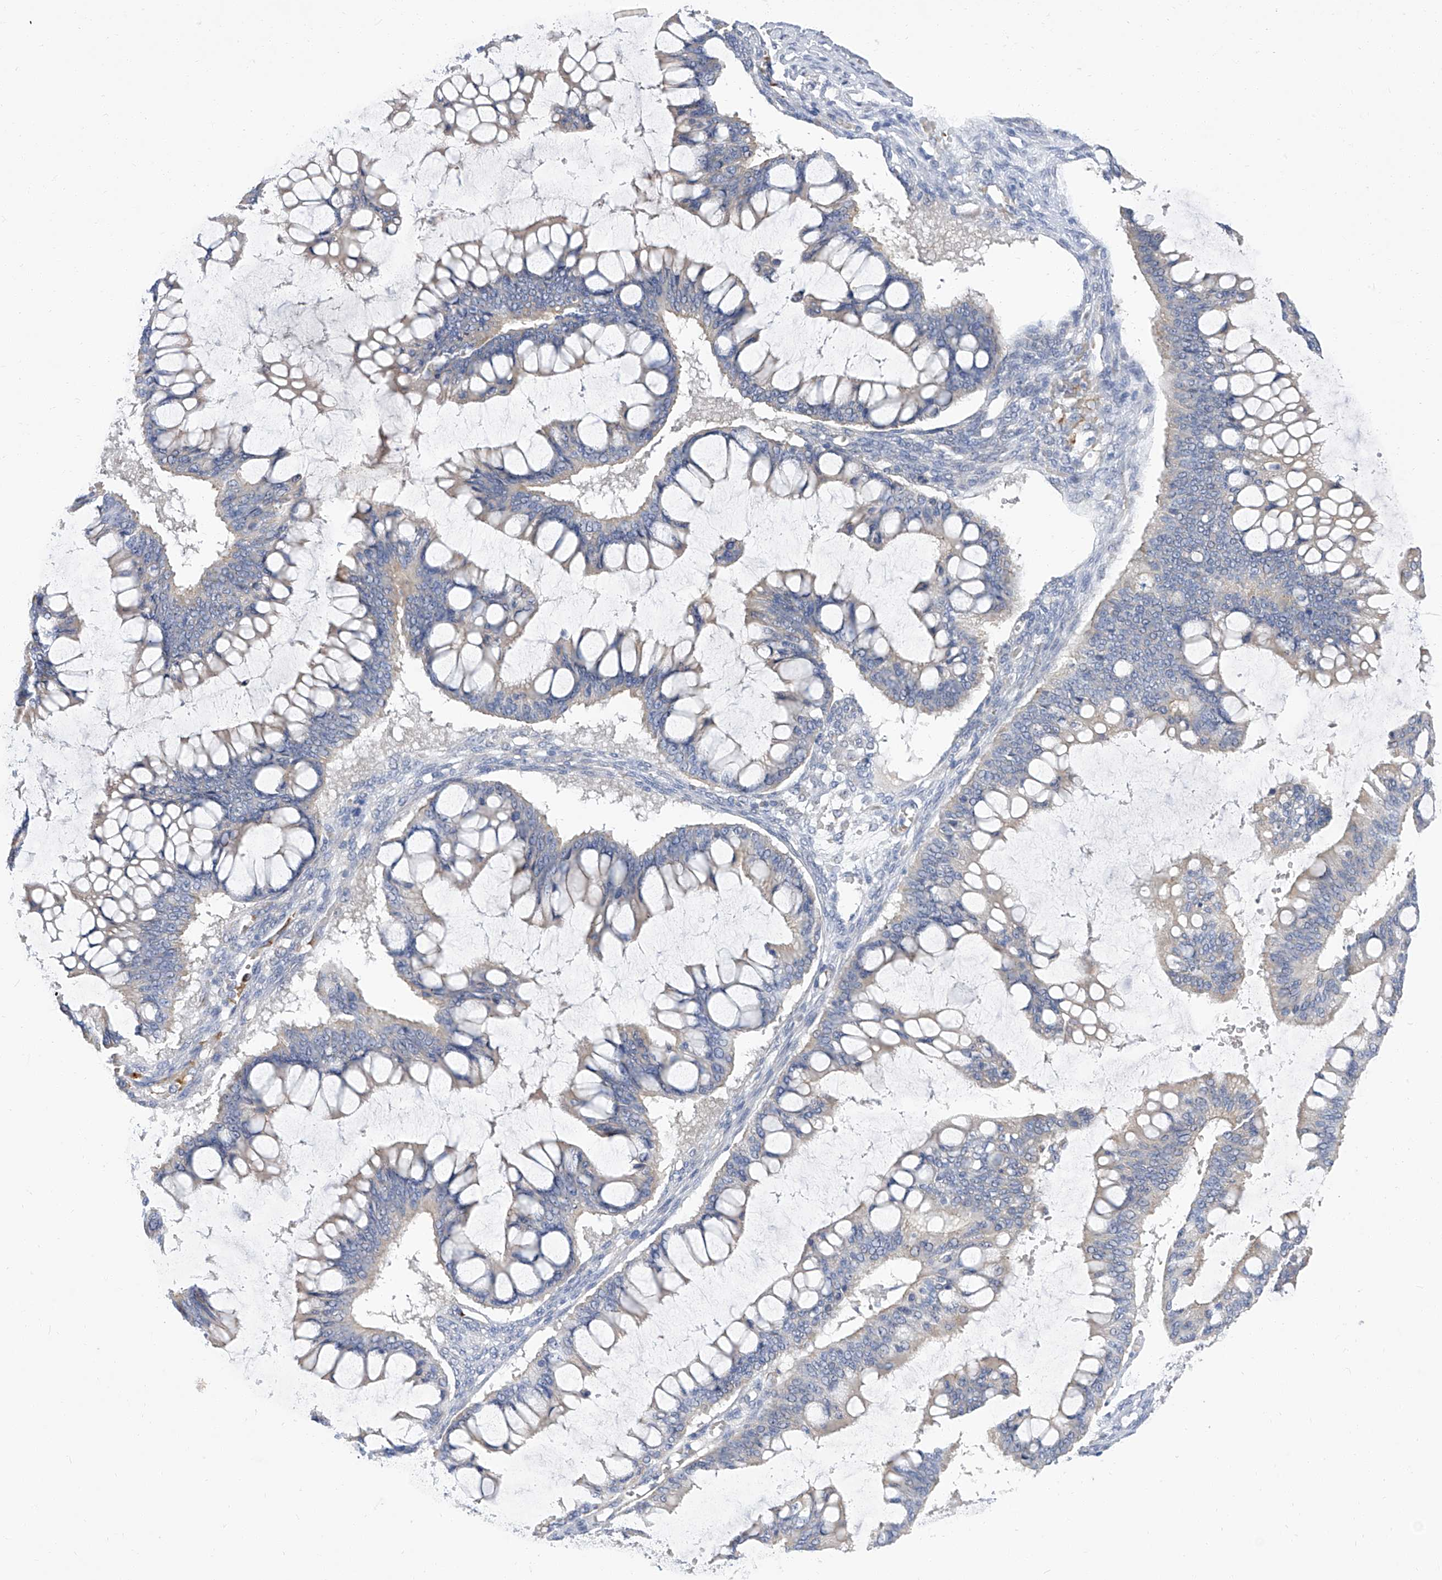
{"staining": {"intensity": "negative", "quantity": "none", "location": "none"}, "tissue": "ovarian cancer", "cell_type": "Tumor cells", "image_type": "cancer", "snomed": [{"axis": "morphology", "description": "Cystadenocarcinoma, mucinous, NOS"}, {"axis": "topography", "description": "Ovary"}], "caption": "The photomicrograph shows no significant expression in tumor cells of ovarian mucinous cystadenocarcinoma. (Immunohistochemistry, brightfield microscopy, high magnification).", "gene": "PARD3", "patient": {"sex": "female", "age": 73}}